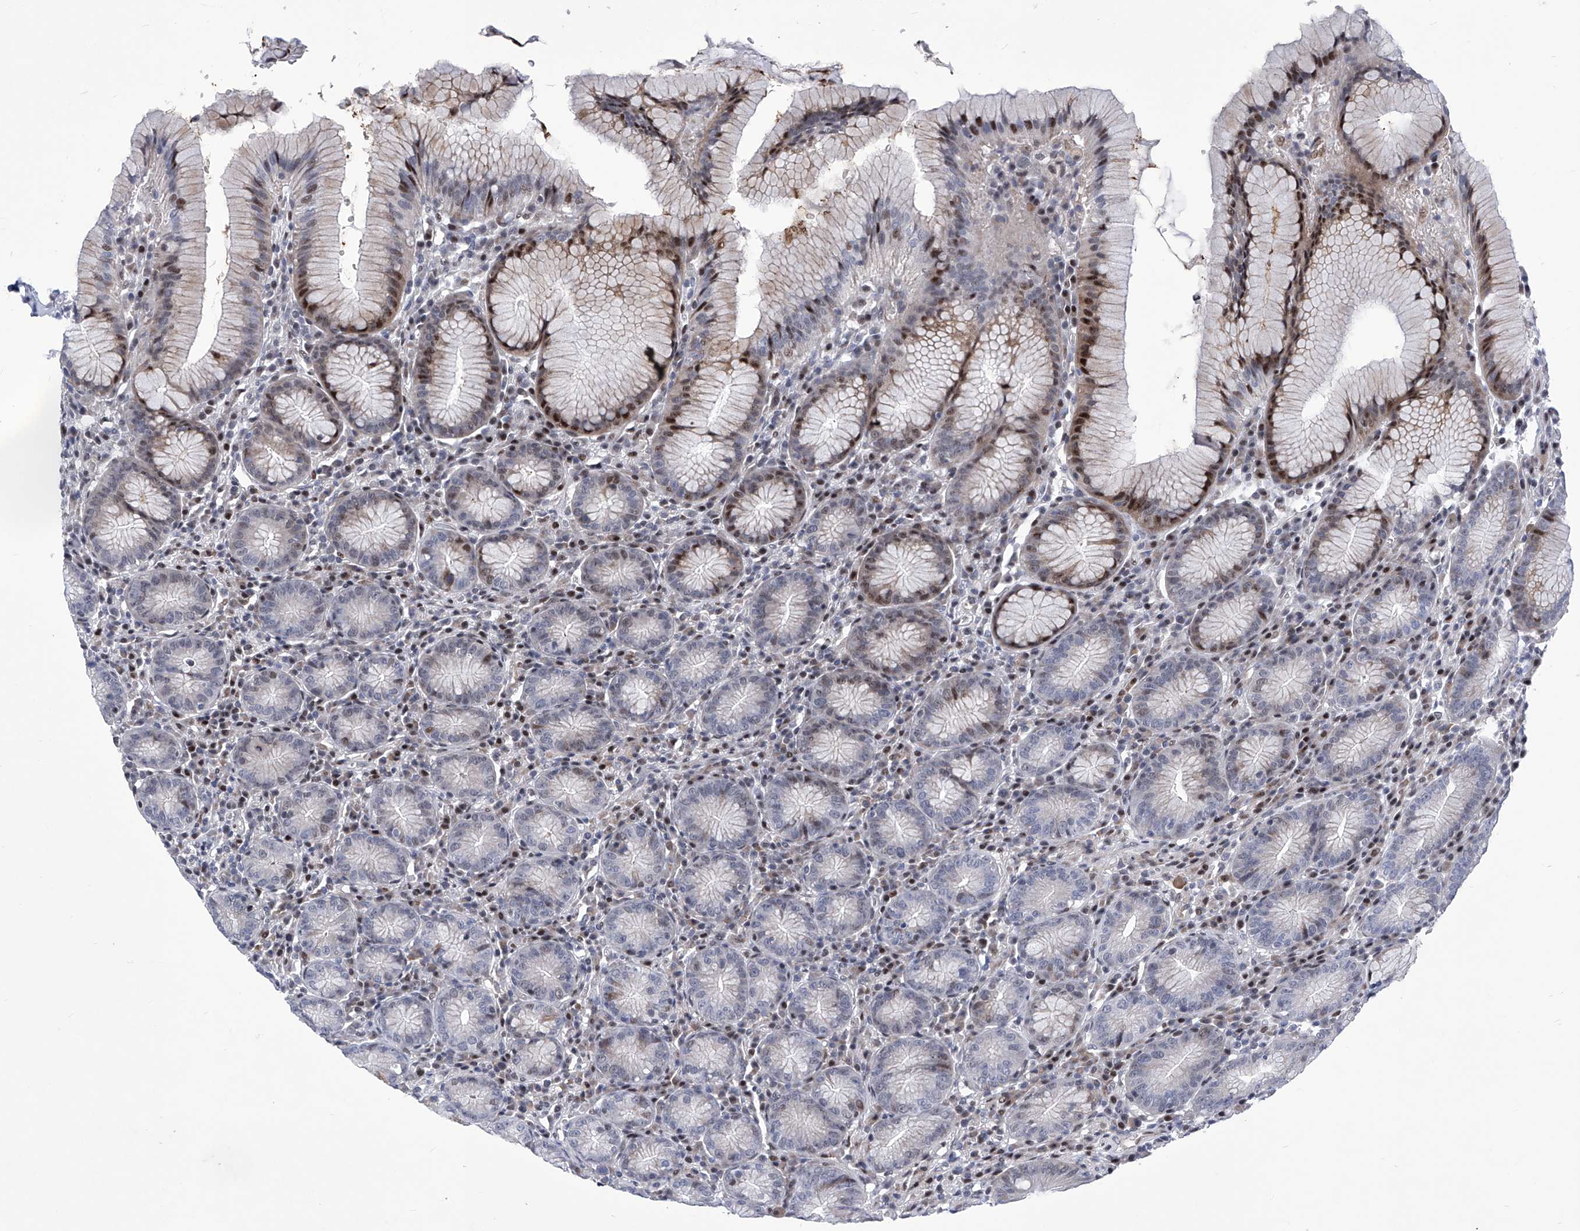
{"staining": {"intensity": "moderate", "quantity": "25%-75%", "location": "cytoplasmic/membranous,nuclear"}, "tissue": "stomach", "cell_type": "Glandular cells", "image_type": "normal", "snomed": [{"axis": "morphology", "description": "Normal tissue, NOS"}, {"axis": "topography", "description": "Stomach"}], "caption": "Stomach stained for a protein (brown) shows moderate cytoplasmic/membranous,nuclear positive positivity in approximately 25%-75% of glandular cells.", "gene": "NUFIP1", "patient": {"sex": "male", "age": 55}}